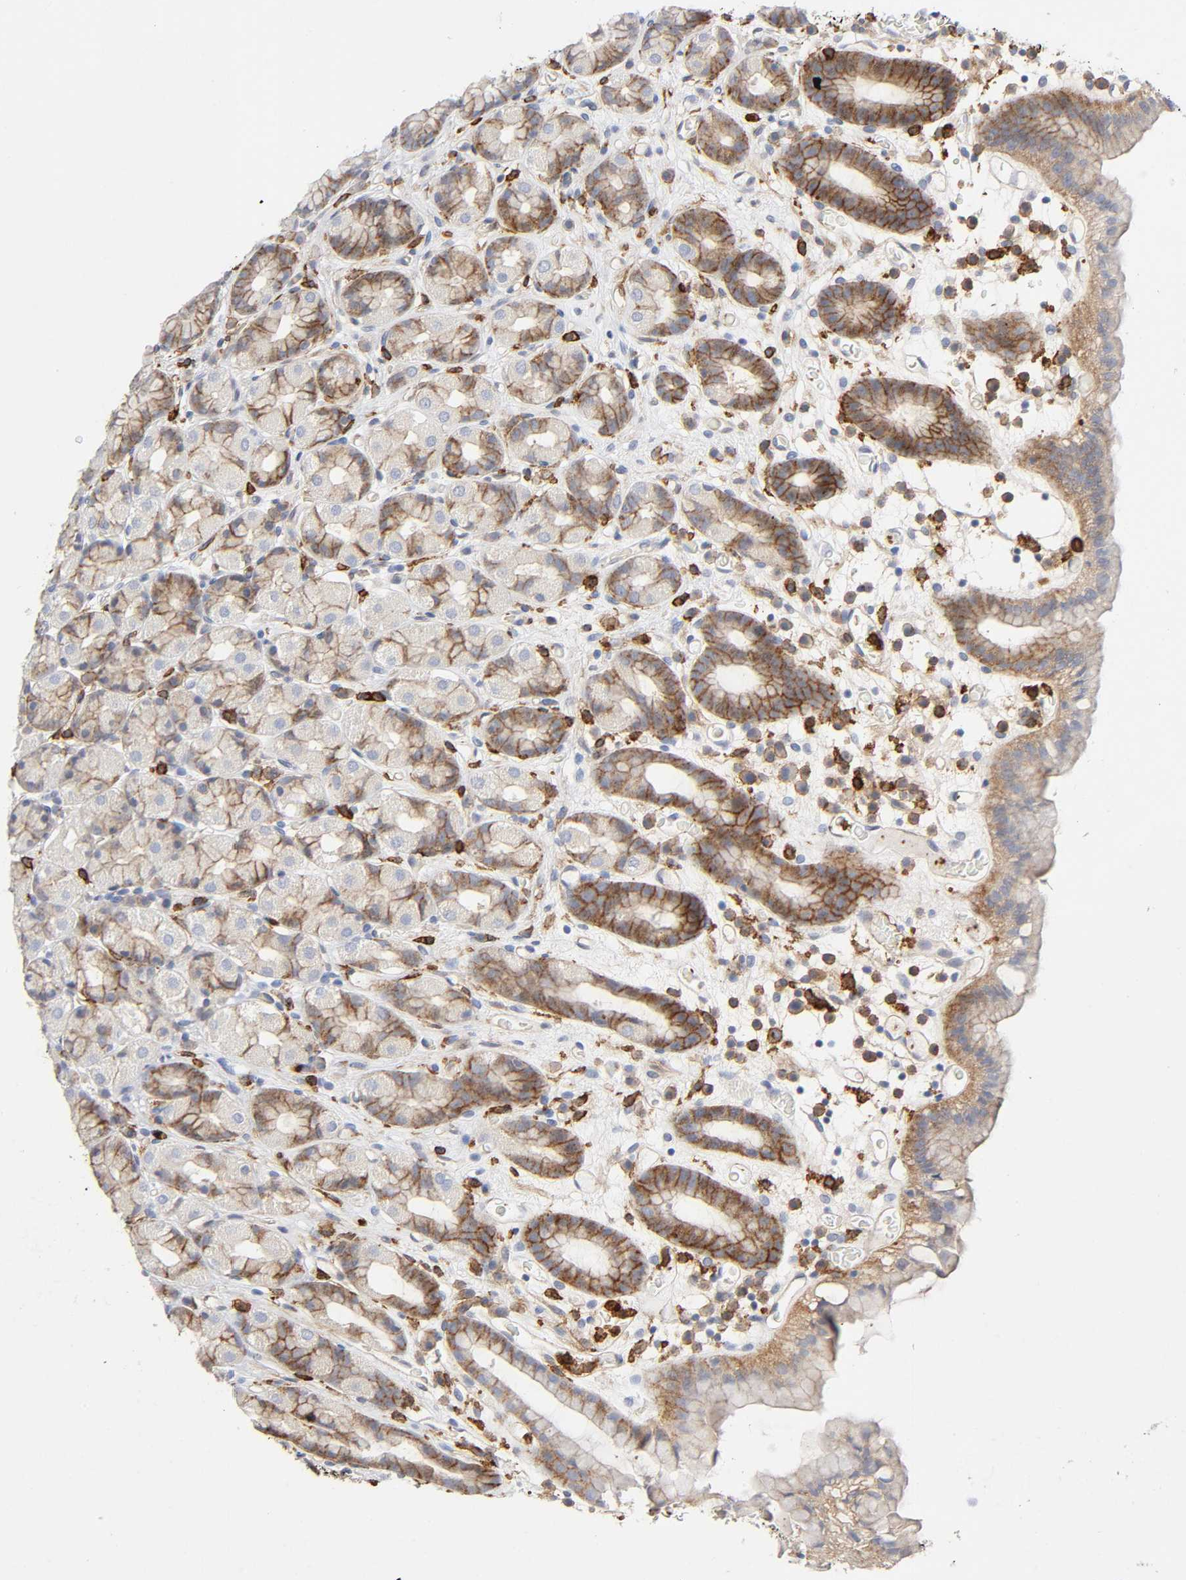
{"staining": {"intensity": "moderate", "quantity": "<25%", "location": "cytoplasmic/membranous"}, "tissue": "stomach", "cell_type": "Glandular cells", "image_type": "normal", "snomed": [{"axis": "morphology", "description": "Normal tissue, NOS"}, {"axis": "topography", "description": "Stomach, upper"}], "caption": "DAB immunohistochemical staining of benign human stomach shows moderate cytoplasmic/membranous protein staining in approximately <25% of glandular cells.", "gene": "LYN", "patient": {"sex": "male", "age": 68}}